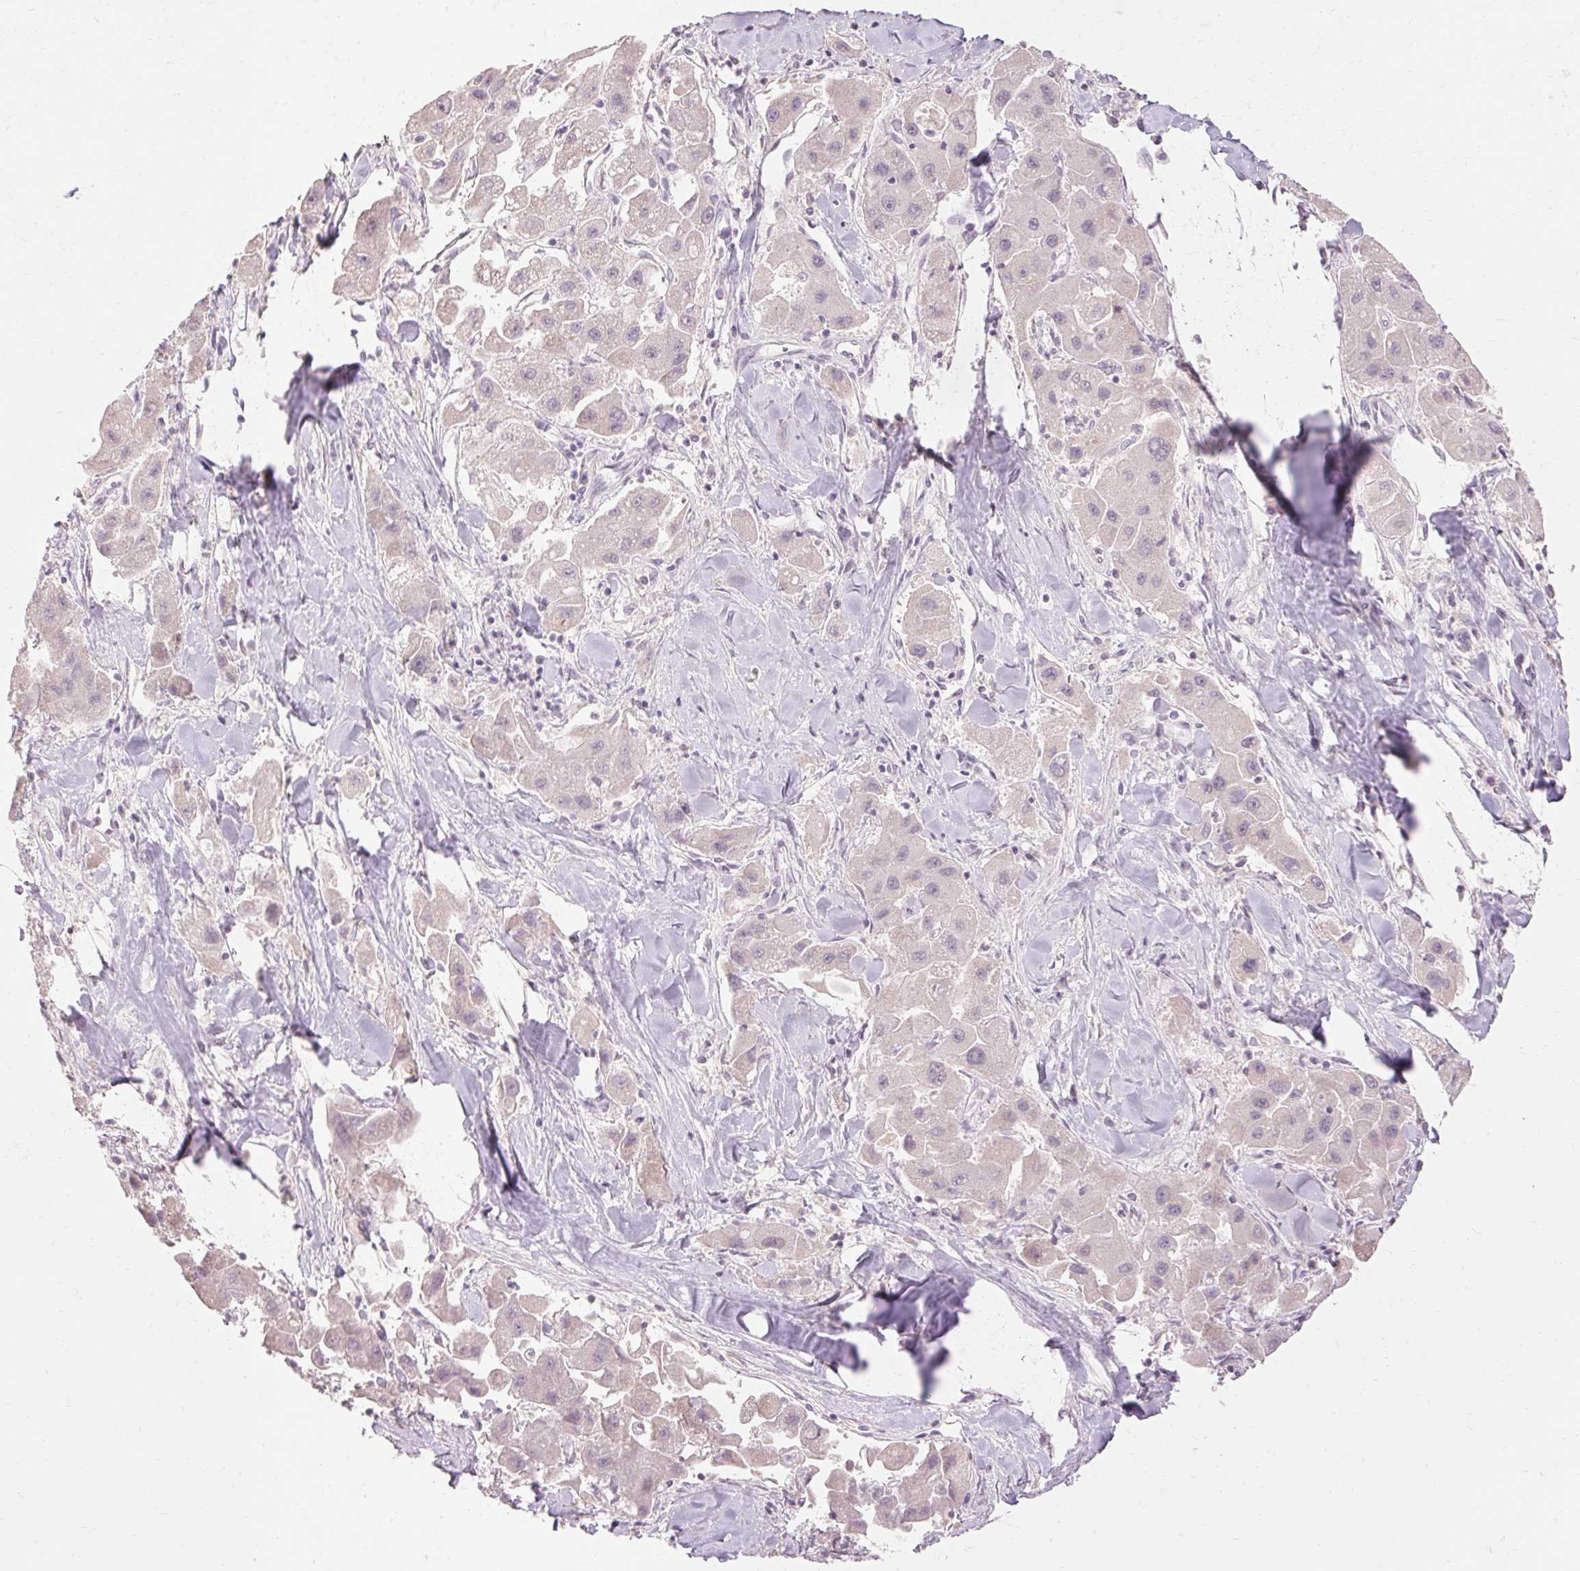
{"staining": {"intensity": "negative", "quantity": "none", "location": "none"}, "tissue": "liver cancer", "cell_type": "Tumor cells", "image_type": "cancer", "snomed": [{"axis": "morphology", "description": "Carcinoma, Hepatocellular, NOS"}, {"axis": "topography", "description": "Liver"}], "caption": "Immunohistochemistry photomicrograph of neoplastic tissue: human liver cancer (hepatocellular carcinoma) stained with DAB demonstrates no significant protein positivity in tumor cells.", "gene": "SKP2", "patient": {"sex": "male", "age": 24}}